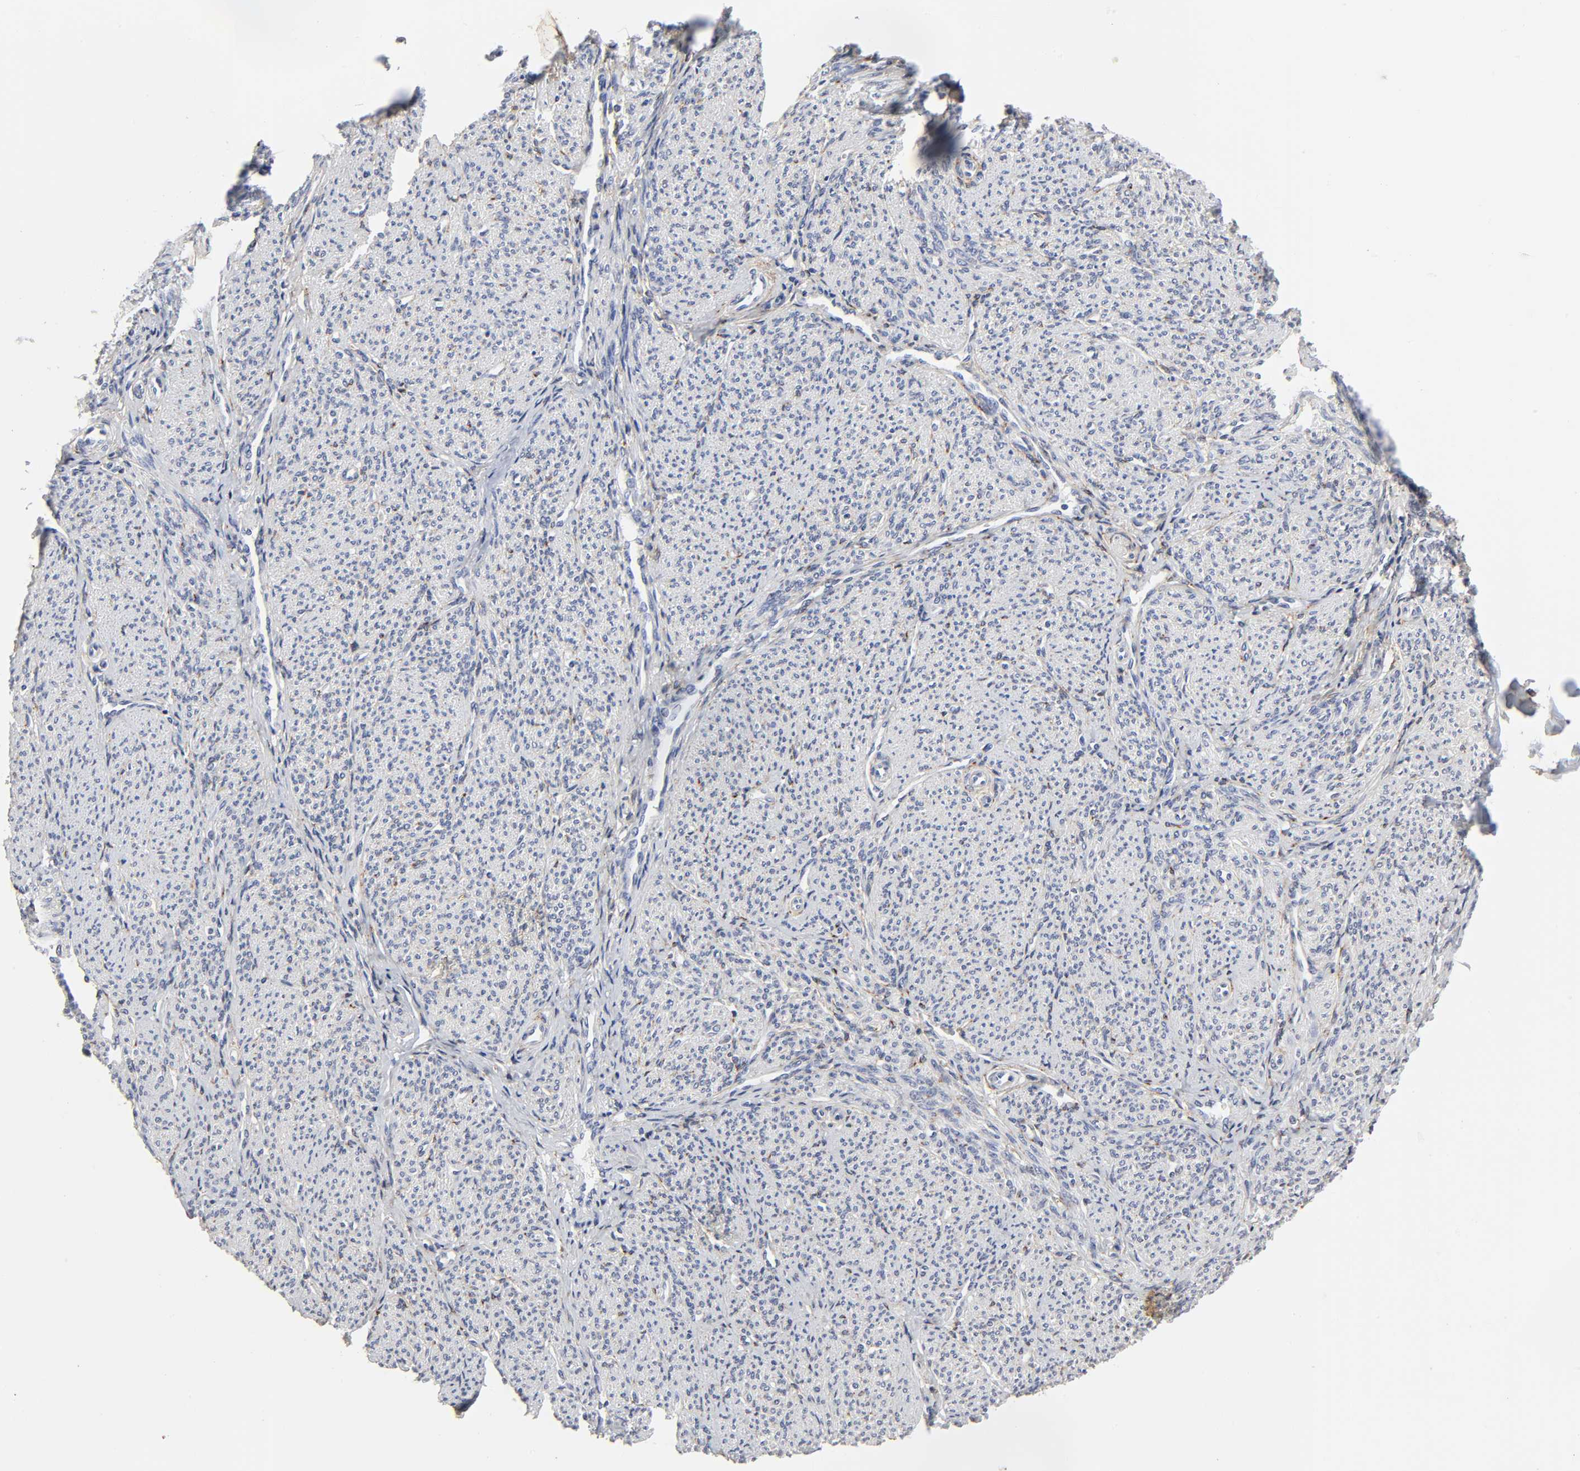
{"staining": {"intensity": "weak", "quantity": "<25%", "location": "cytoplasmic/membranous"}, "tissue": "smooth muscle", "cell_type": "Smooth muscle cells", "image_type": "normal", "snomed": [{"axis": "morphology", "description": "Normal tissue, NOS"}, {"axis": "topography", "description": "Smooth muscle"}], "caption": "A histopathology image of smooth muscle stained for a protein displays no brown staining in smooth muscle cells. Brightfield microscopy of immunohistochemistry (IHC) stained with DAB (brown) and hematoxylin (blue), captured at high magnification.", "gene": "LRP1", "patient": {"sex": "female", "age": 65}}